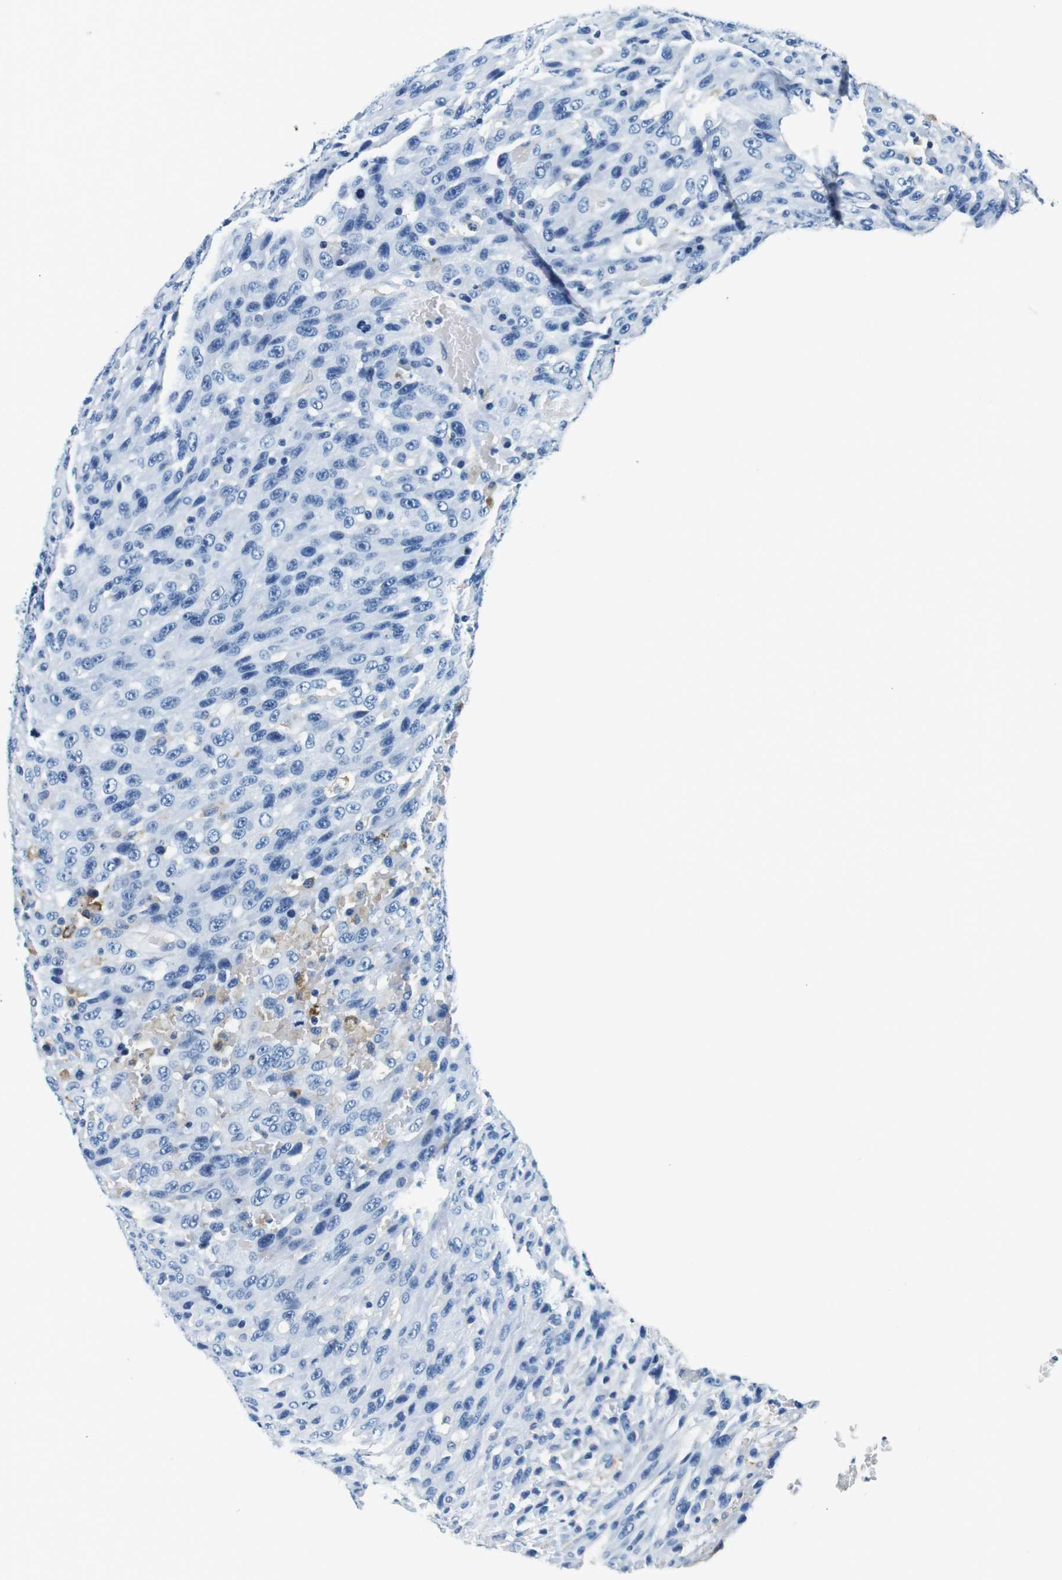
{"staining": {"intensity": "negative", "quantity": "none", "location": "none"}, "tissue": "urothelial cancer", "cell_type": "Tumor cells", "image_type": "cancer", "snomed": [{"axis": "morphology", "description": "Urothelial carcinoma, High grade"}, {"axis": "topography", "description": "Urinary bladder"}], "caption": "This is an immunohistochemistry image of urothelial cancer. There is no positivity in tumor cells.", "gene": "HLA-DRB1", "patient": {"sex": "male", "age": 66}}